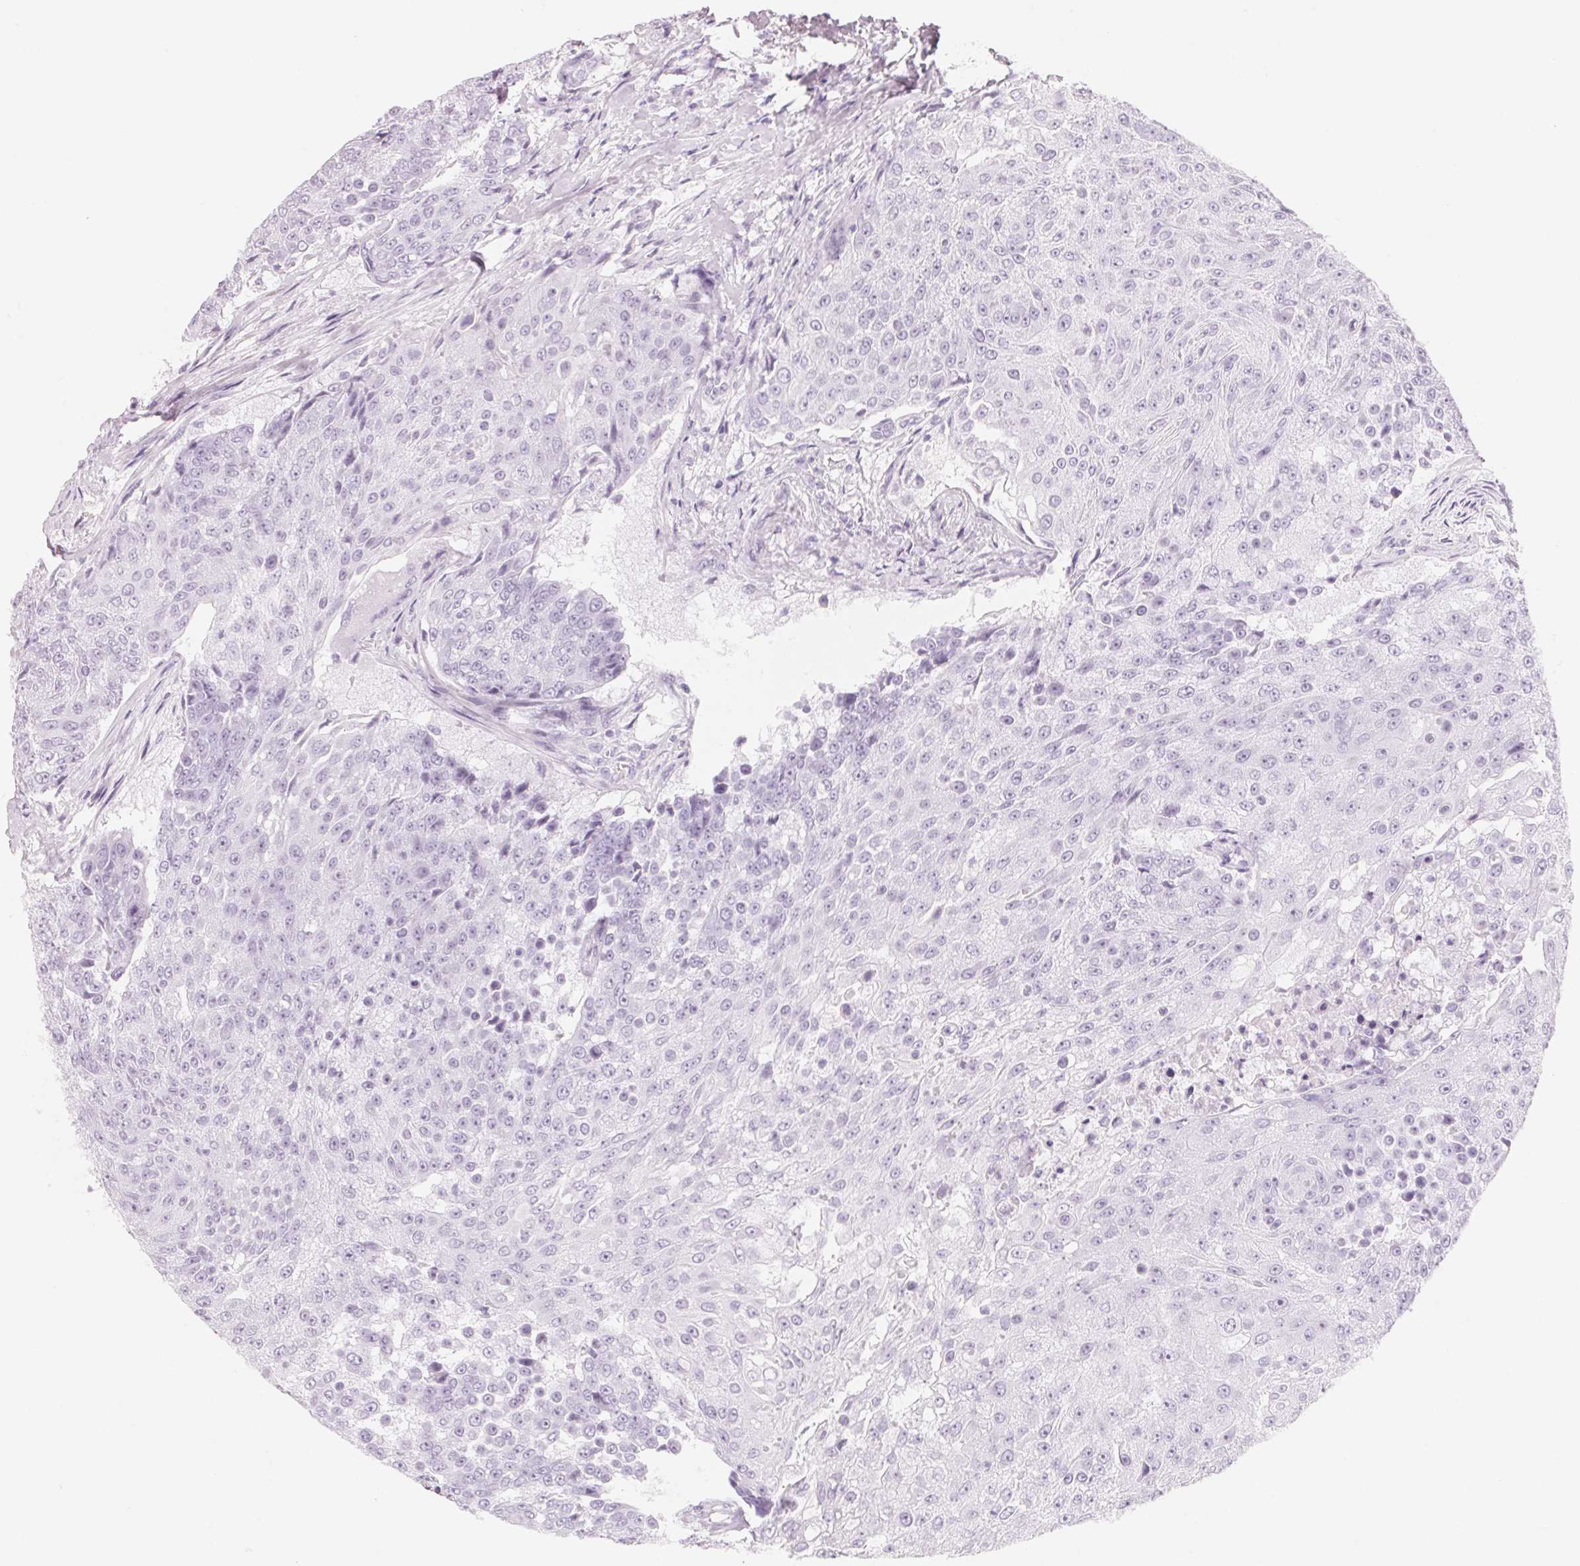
{"staining": {"intensity": "negative", "quantity": "none", "location": "none"}, "tissue": "urothelial cancer", "cell_type": "Tumor cells", "image_type": "cancer", "snomed": [{"axis": "morphology", "description": "Urothelial carcinoma, High grade"}, {"axis": "topography", "description": "Urinary bladder"}], "caption": "A micrograph of human high-grade urothelial carcinoma is negative for staining in tumor cells.", "gene": "CFHR2", "patient": {"sex": "female", "age": 63}}